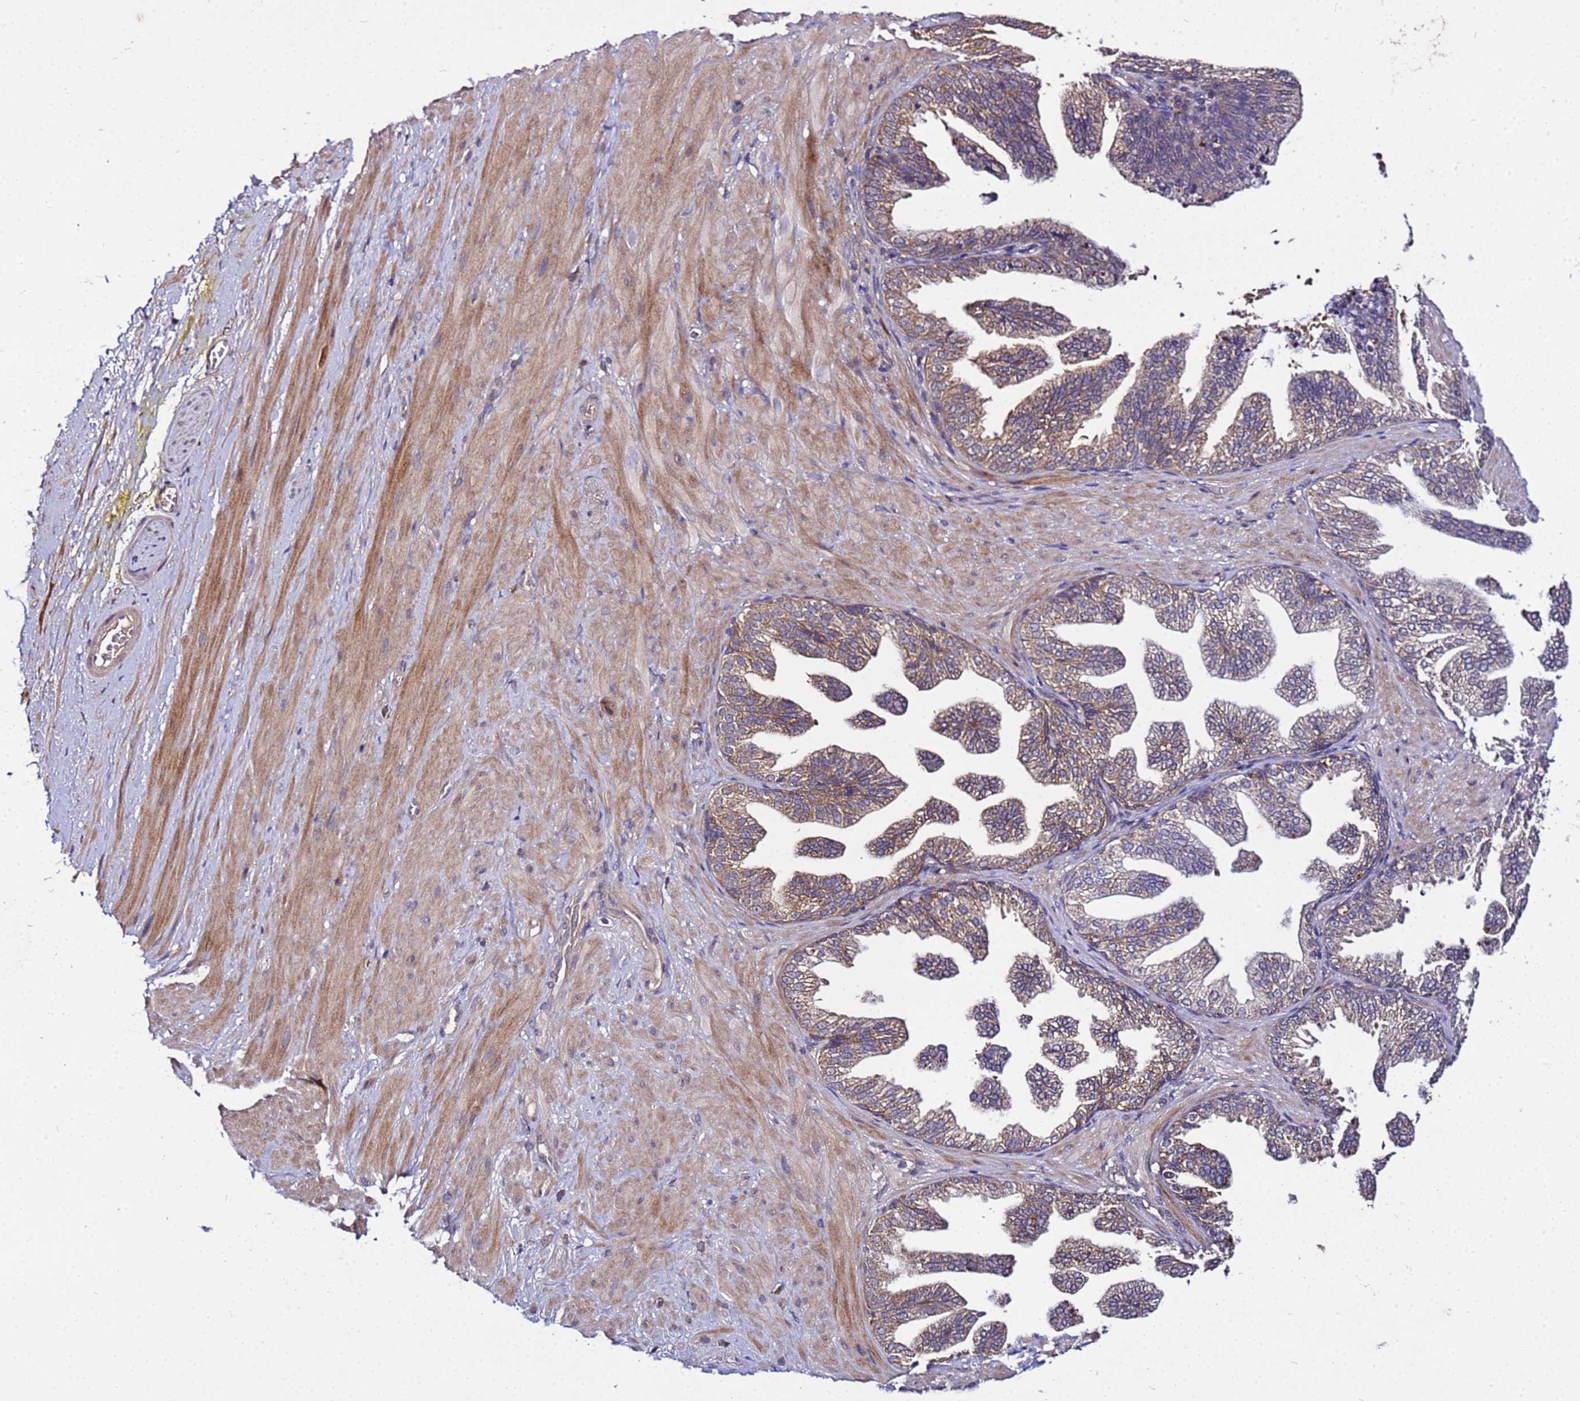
{"staining": {"intensity": "negative", "quantity": "none", "location": "none"}, "tissue": "adipose tissue", "cell_type": "Adipocytes", "image_type": "normal", "snomed": [{"axis": "morphology", "description": "Normal tissue, NOS"}, {"axis": "morphology", "description": "Adenocarcinoma, Low grade"}, {"axis": "topography", "description": "Prostate"}, {"axis": "topography", "description": "Peripheral nerve tissue"}], "caption": "Immunohistochemistry histopathology image of normal human adipose tissue stained for a protein (brown), which exhibits no staining in adipocytes. (DAB (3,3'-diaminobenzidine) IHC, high magnification).", "gene": "GSPT2", "patient": {"sex": "male", "age": 63}}